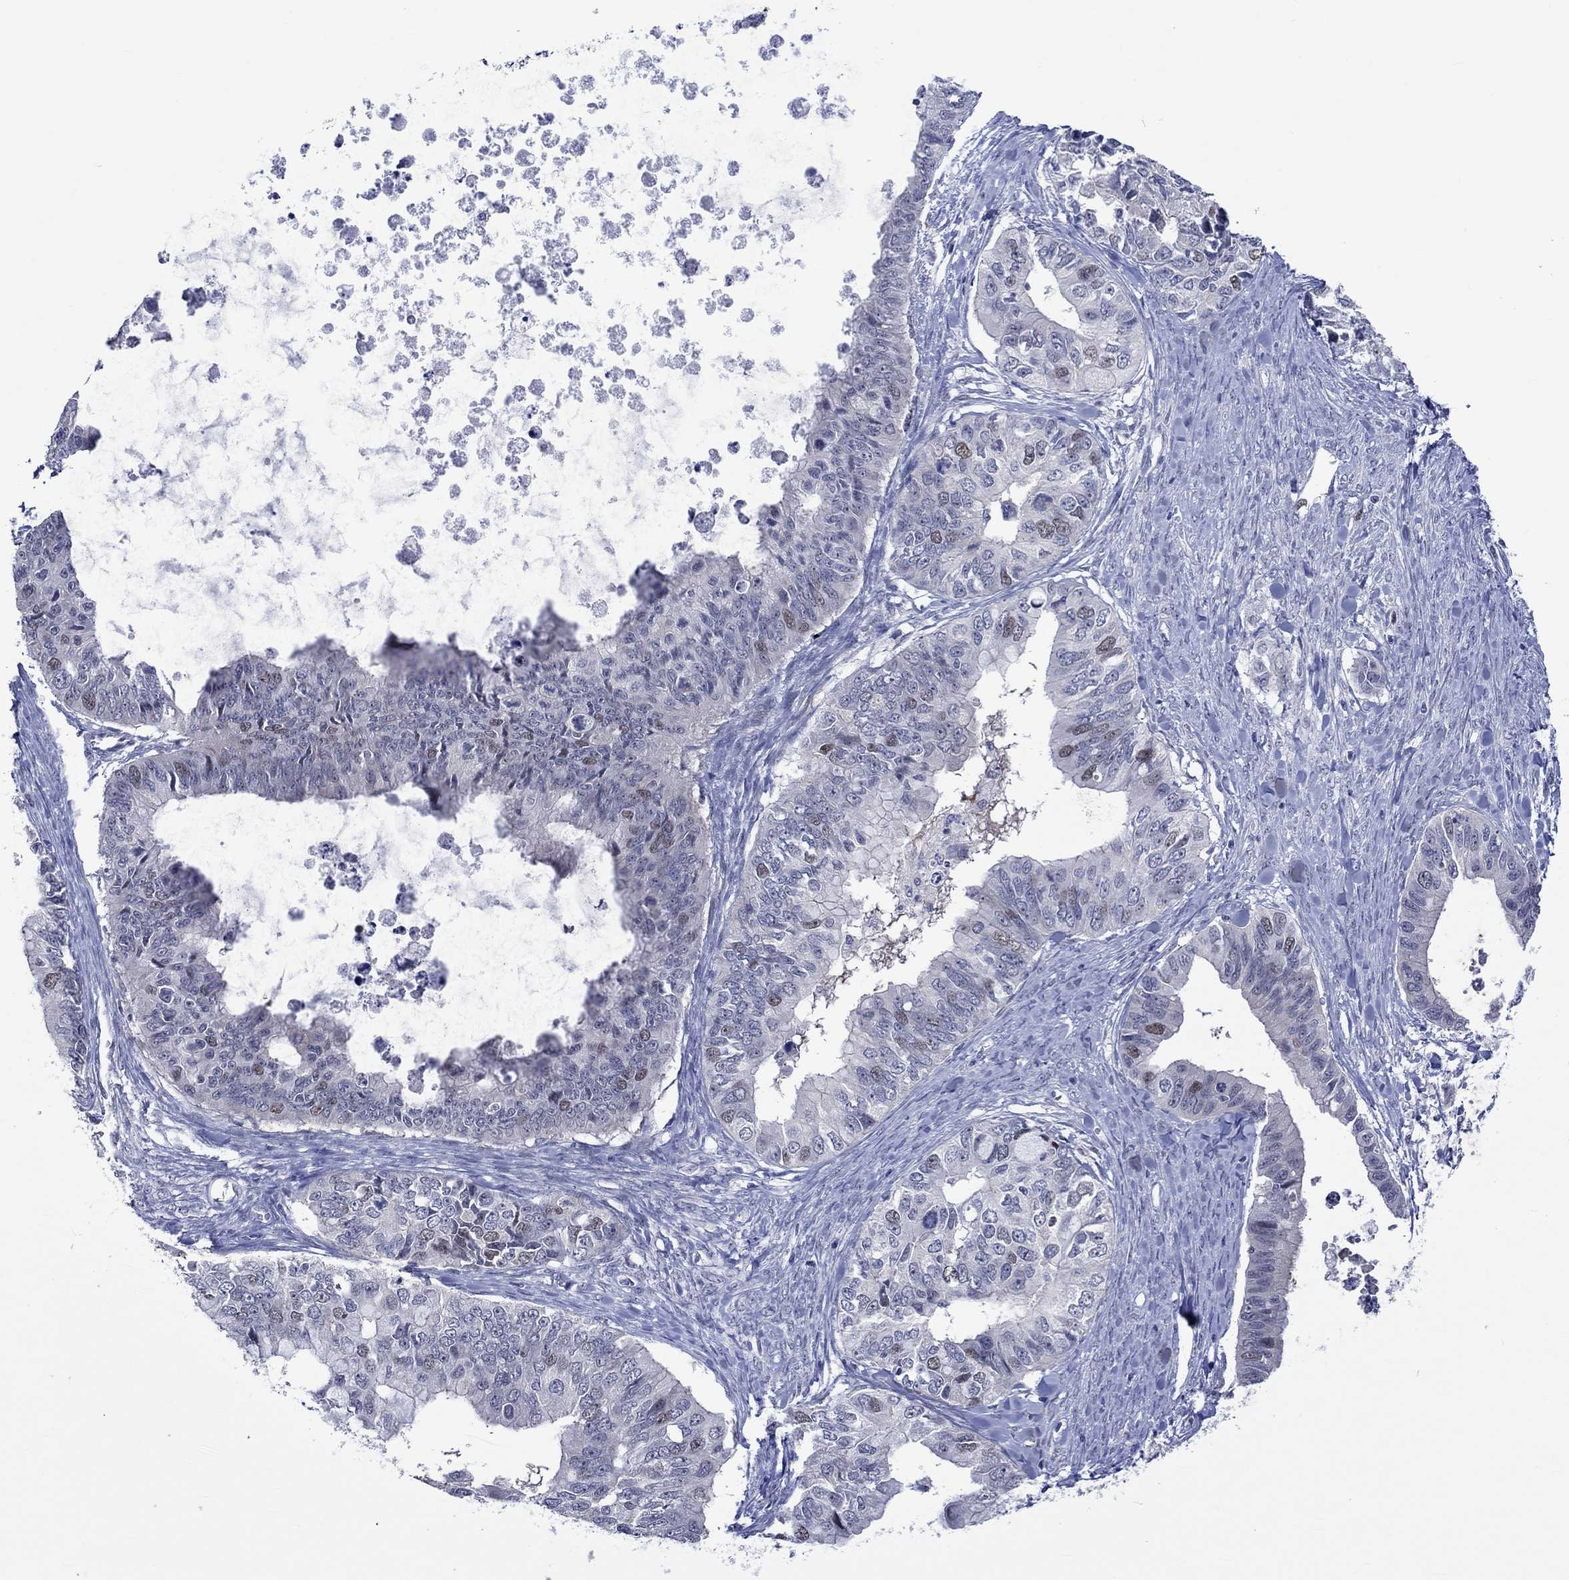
{"staining": {"intensity": "weak", "quantity": "<25%", "location": "nuclear"}, "tissue": "ovarian cancer", "cell_type": "Tumor cells", "image_type": "cancer", "snomed": [{"axis": "morphology", "description": "Cystadenocarcinoma, mucinous, NOS"}, {"axis": "topography", "description": "Ovary"}], "caption": "A histopathology image of mucinous cystadenocarcinoma (ovarian) stained for a protein reveals no brown staining in tumor cells.", "gene": "E2F8", "patient": {"sex": "female", "age": 76}}